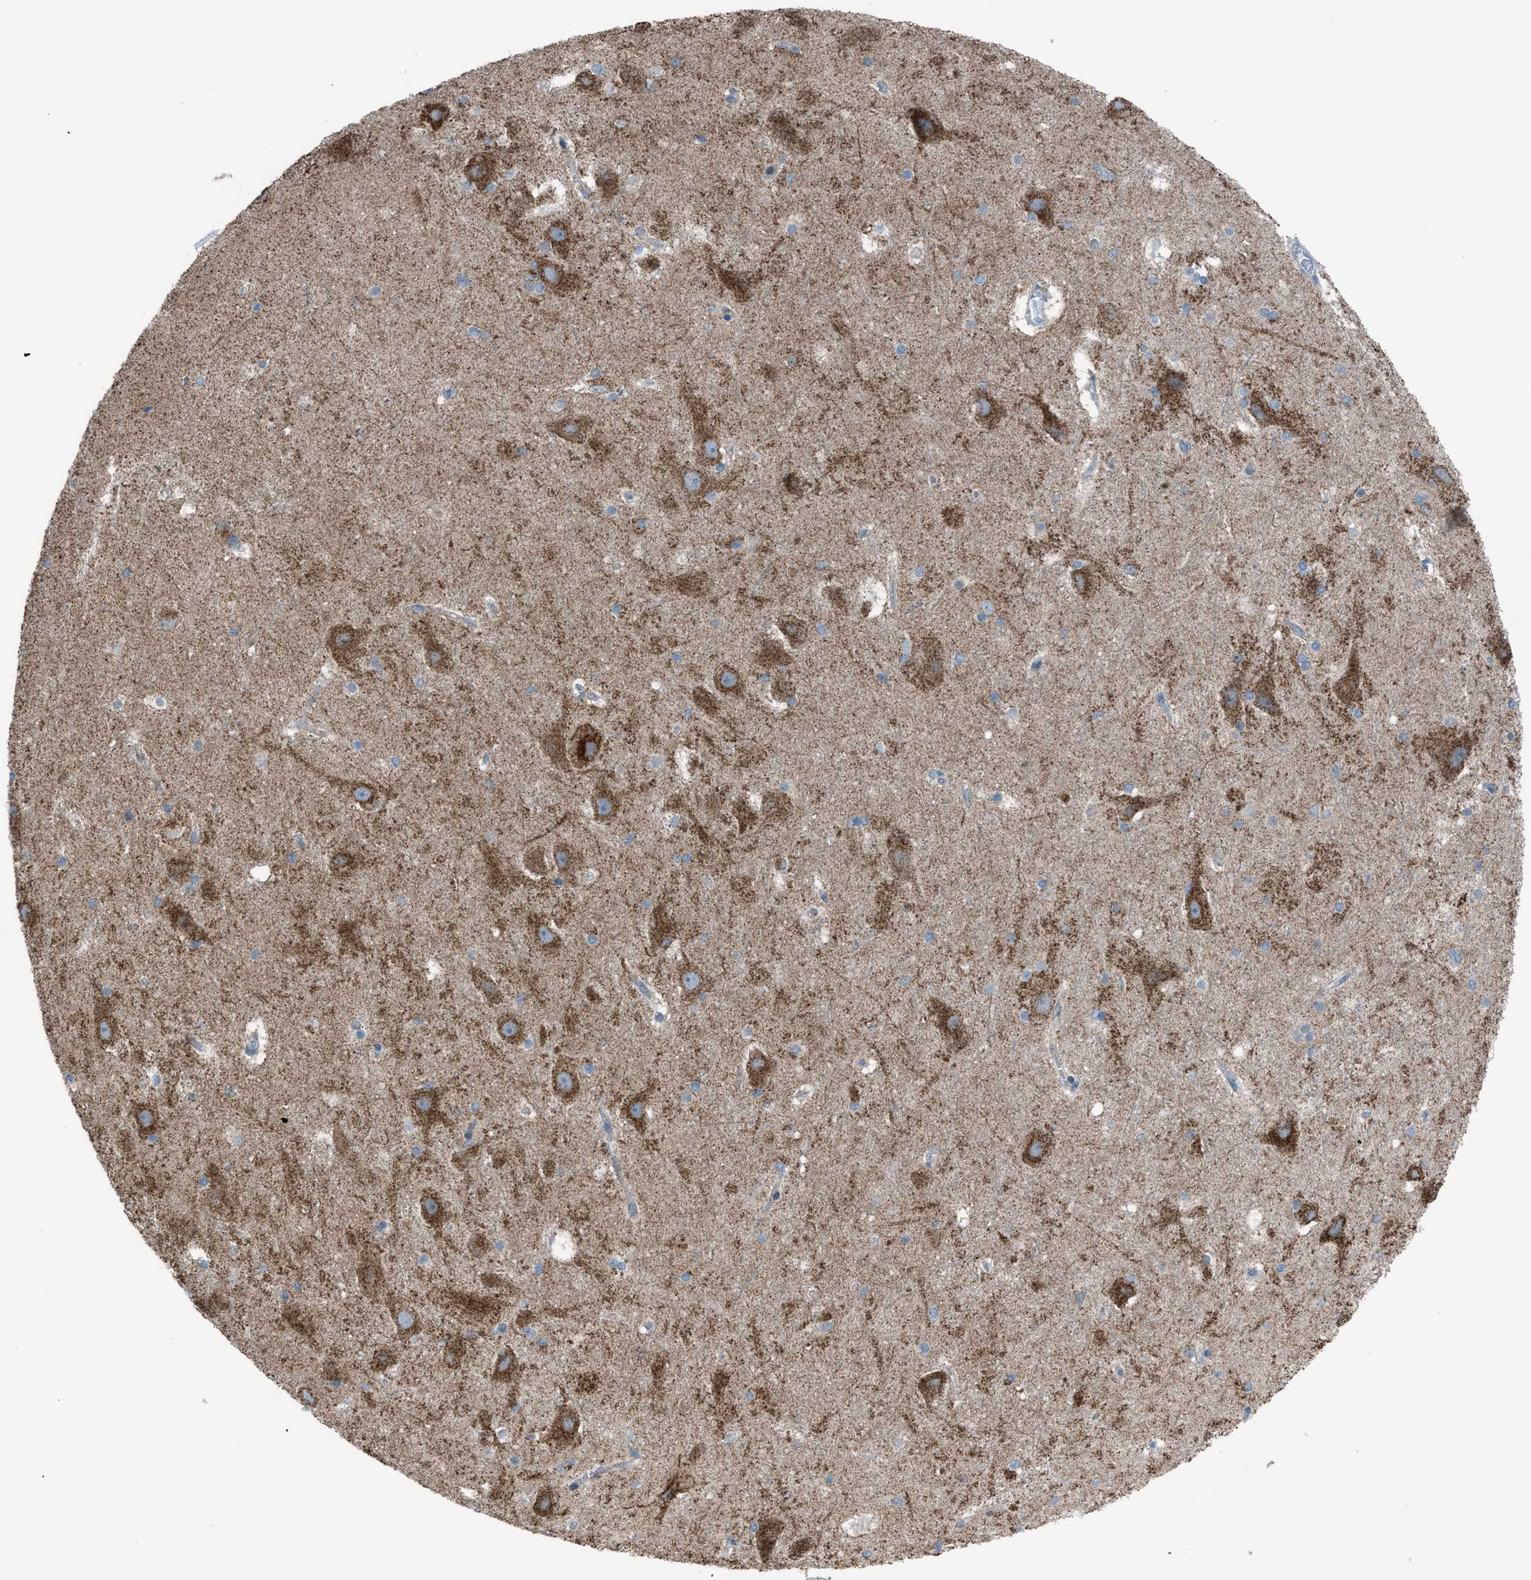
{"staining": {"intensity": "moderate", "quantity": "<25%", "location": "cytoplasmic/membranous"}, "tissue": "hippocampus", "cell_type": "Glial cells", "image_type": "normal", "snomed": [{"axis": "morphology", "description": "Normal tissue, NOS"}, {"axis": "topography", "description": "Hippocampus"}], "caption": "Hippocampus stained with immunohistochemistry demonstrates moderate cytoplasmic/membranous positivity in approximately <25% of glial cells.", "gene": "SRM", "patient": {"sex": "female", "age": 19}}